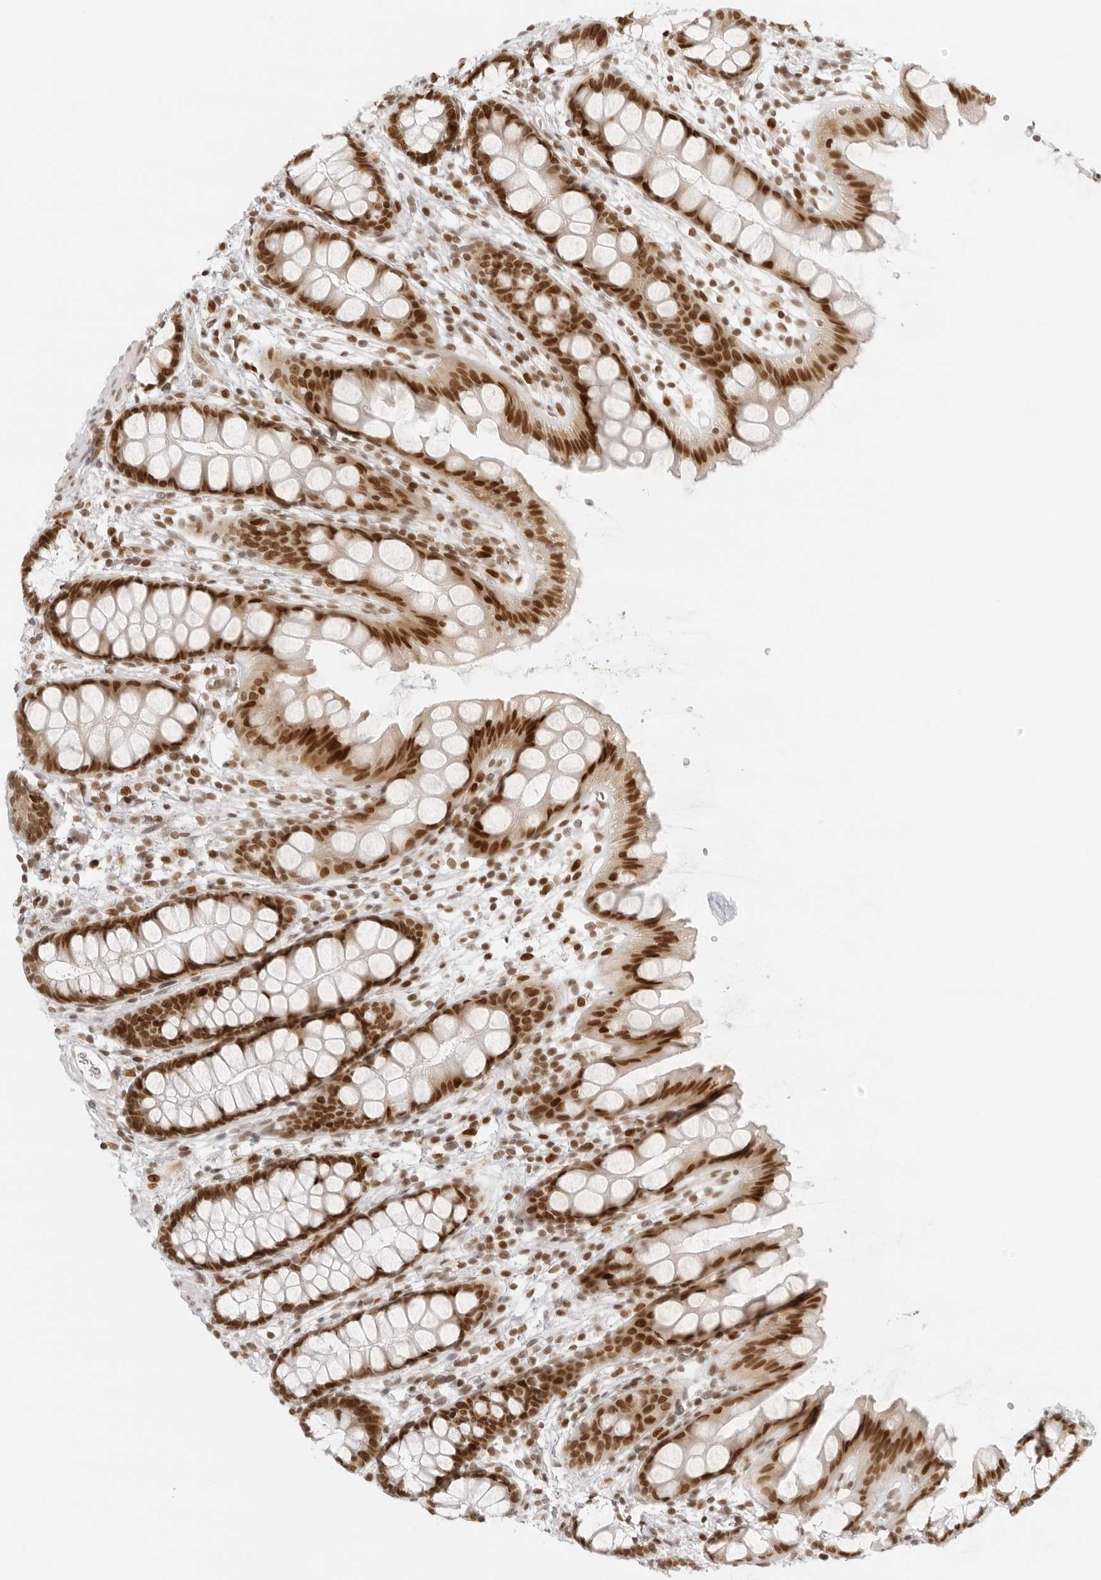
{"staining": {"intensity": "strong", "quantity": ">75%", "location": "nuclear"}, "tissue": "rectum", "cell_type": "Glandular cells", "image_type": "normal", "snomed": [{"axis": "morphology", "description": "Normal tissue, NOS"}, {"axis": "topography", "description": "Rectum"}], "caption": "About >75% of glandular cells in normal rectum show strong nuclear protein expression as visualized by brown immunohistochemical staining.", "gene": "RCC1", "patient": {"sex": "female", "age": 65}}